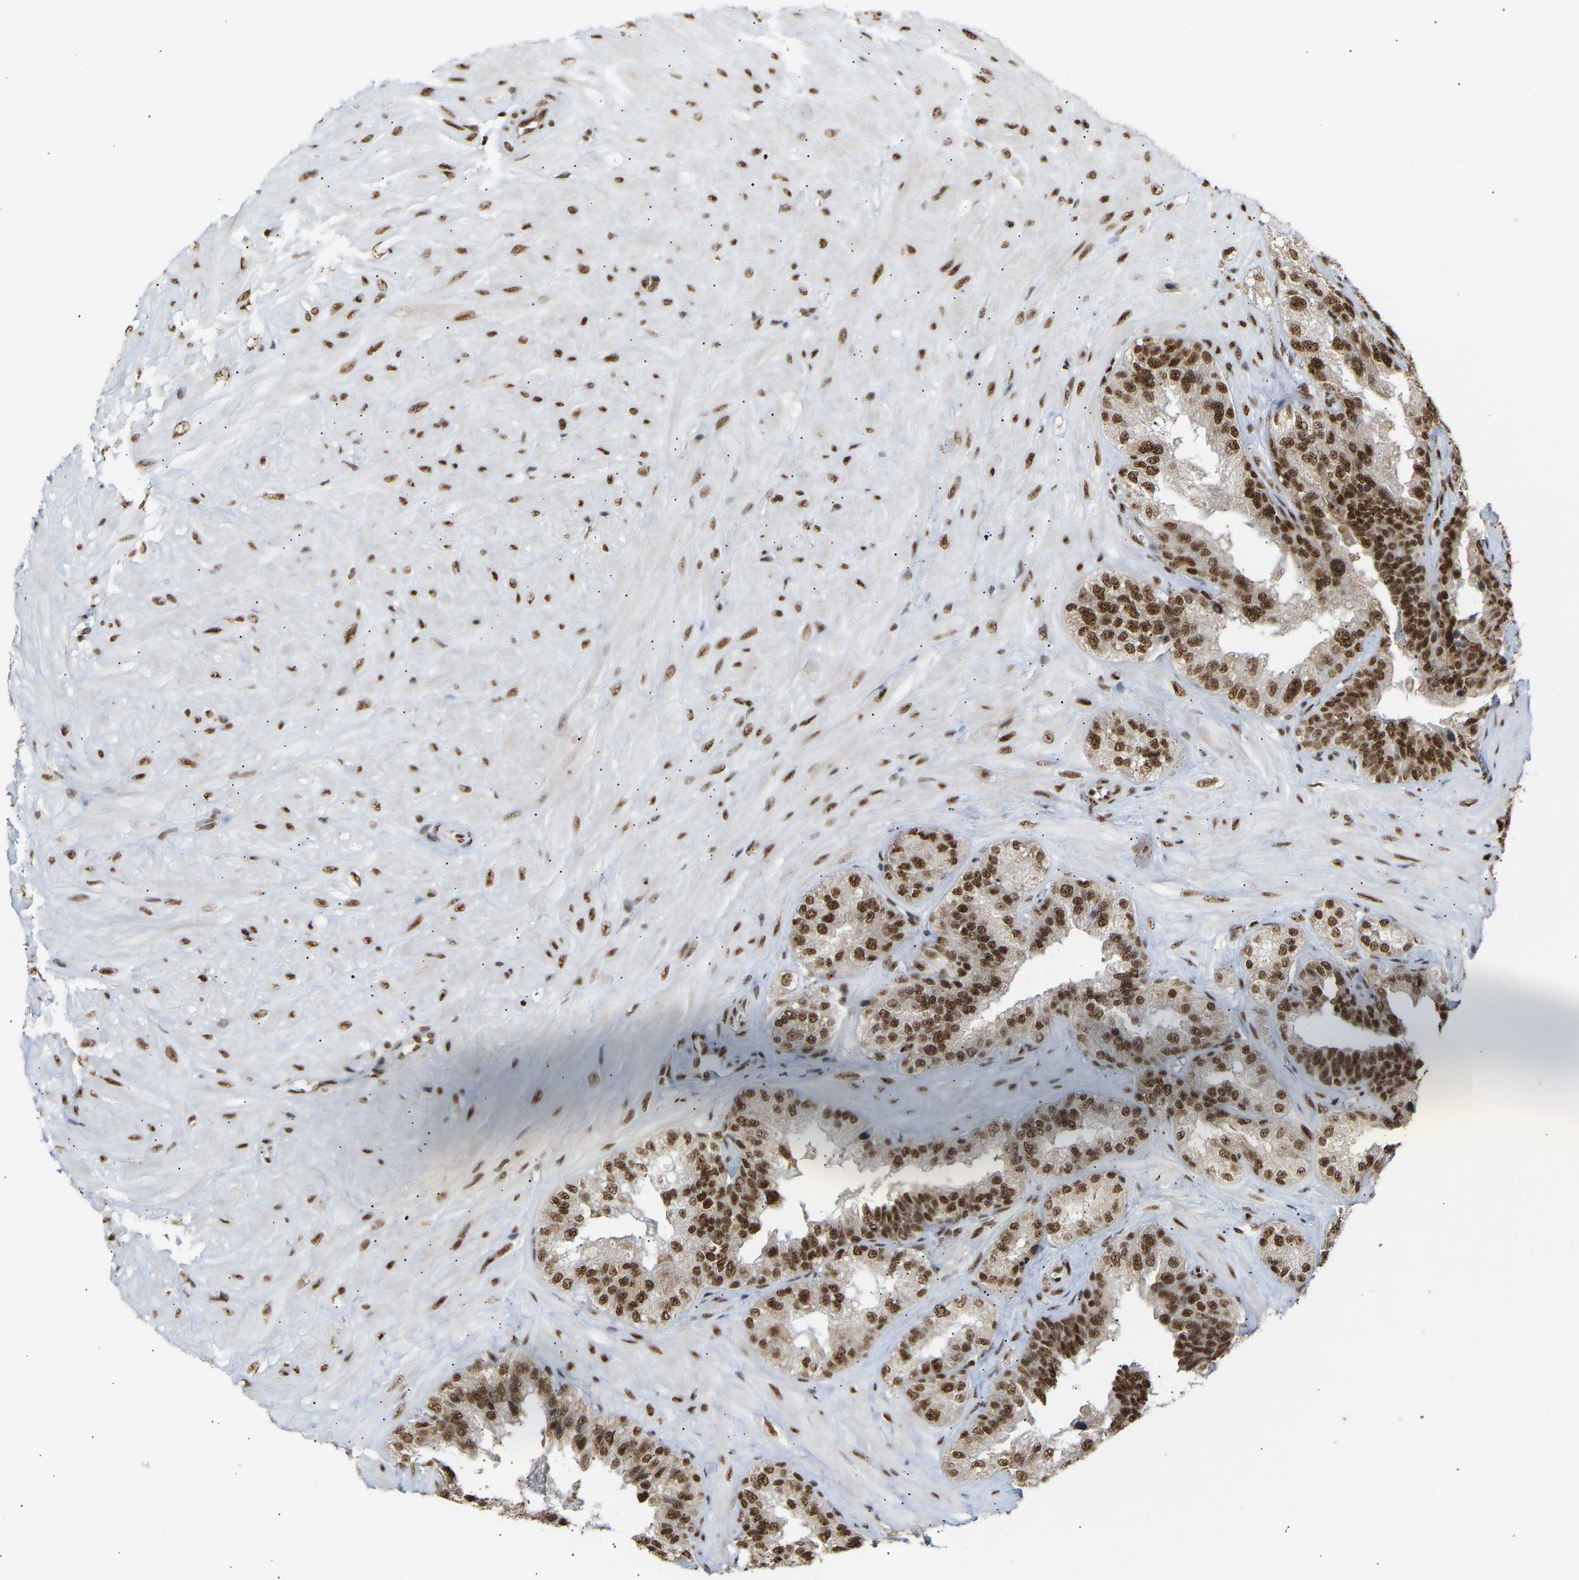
{"staining": {"intensity": "strong", "quantity": ">75%", "location": "cytoplasmic/membranous,nuclear"}, "tissue": "seminal vesicle", "cell_type": "Glandular cells", "image_type": "normal", "snomed": [{"axis": "morphology", "description": "Normal tissue, NOS"}, {"axis": "topography", "description": "Prostate"}, {"axis": "topography", "description": "Seminal veicle"}], "caption": "Glandular cells demonstrate strong cytoplasmic/membranous,nuclear staining in approximately >75% of cells in normal seminal vesicle. The staining was performed using DAB (3,3'-diaminobenzidine), with brown indicating positive protein expression. Nuclei are stained blue with hematoxylin.", "gene": "ALYREF", "patient": {"sex": "male", "age": 51}}